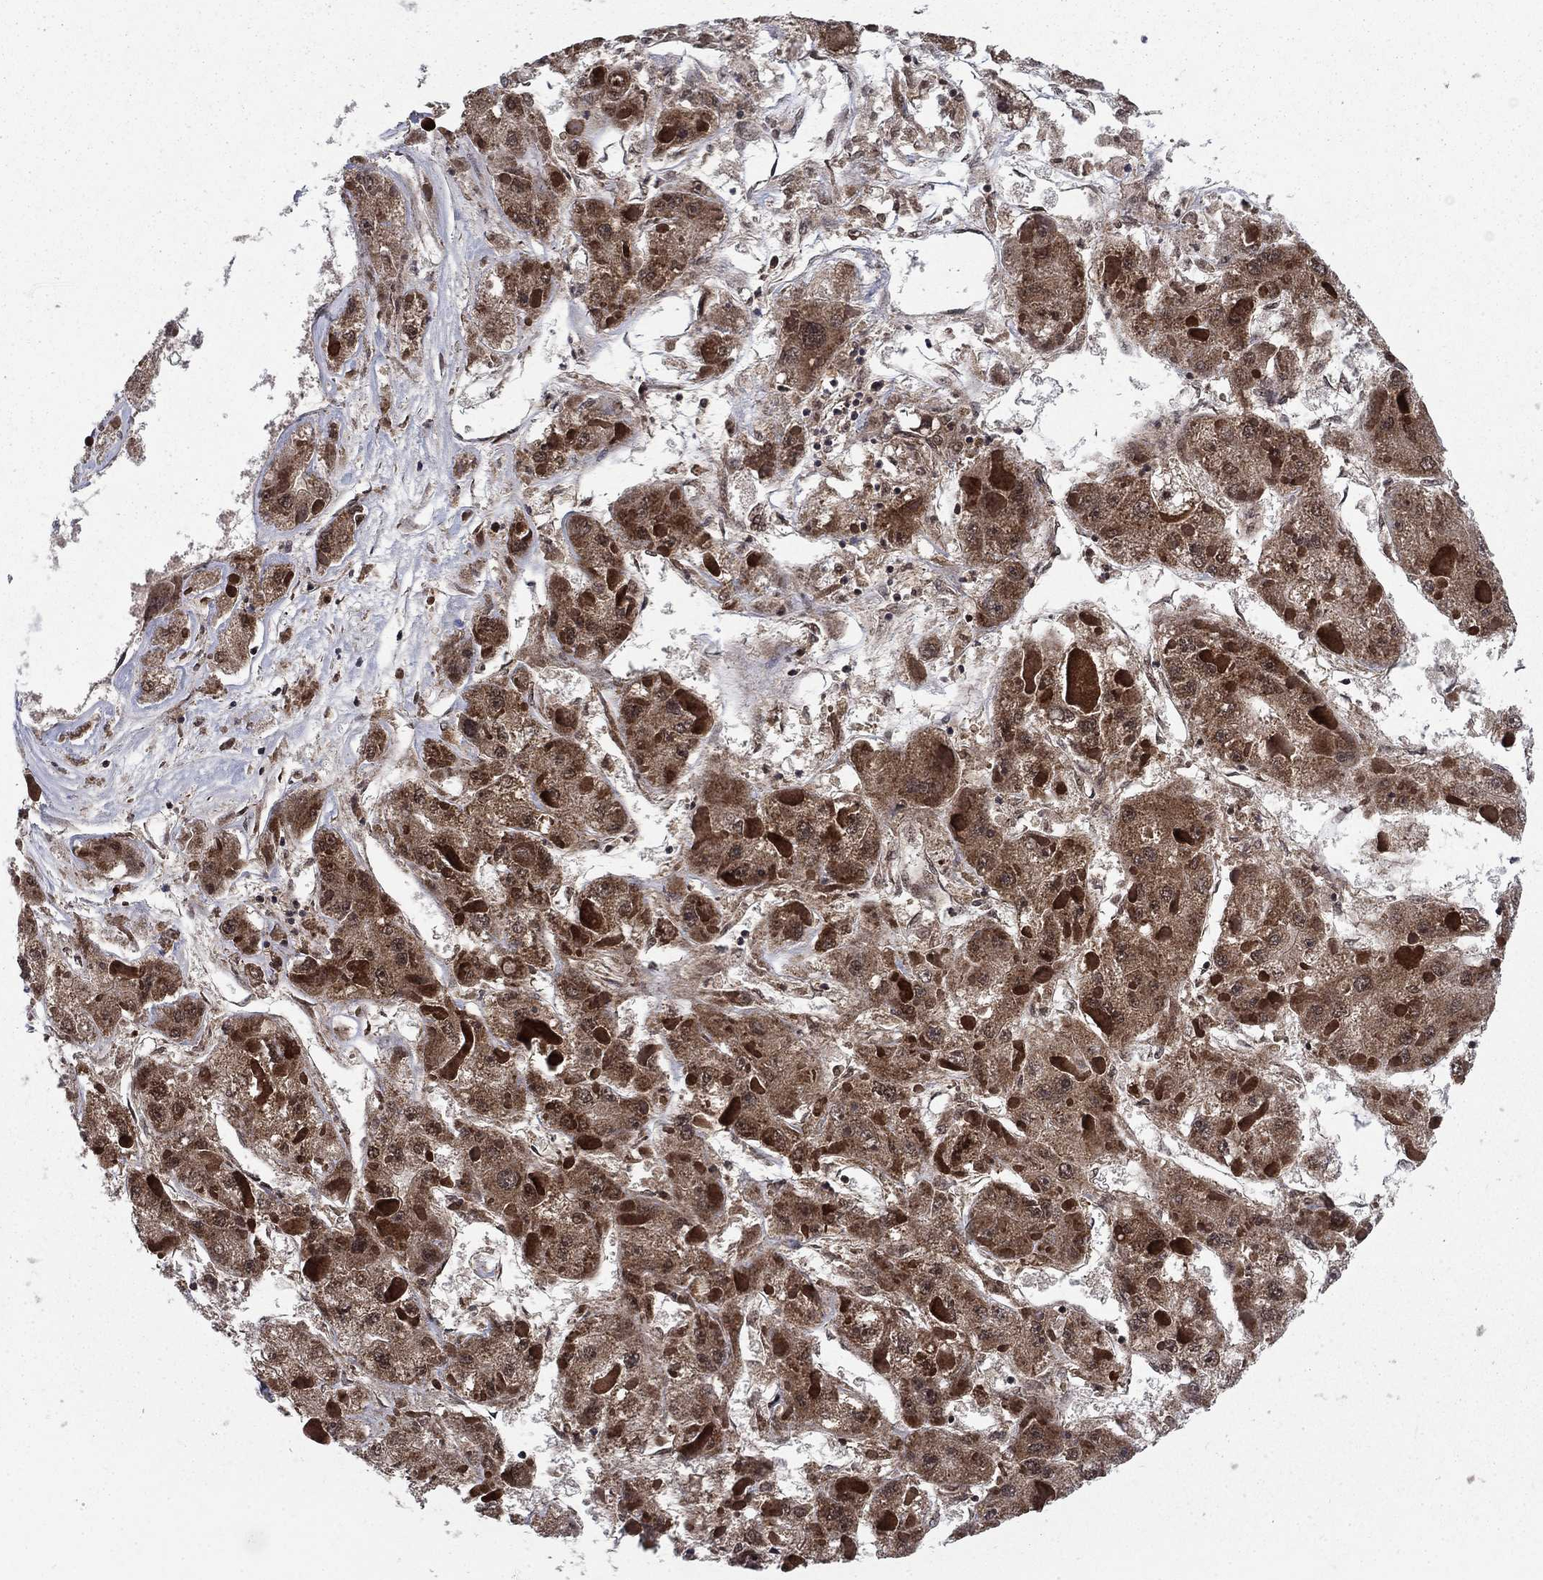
{"staining": {"intensity": "moderate", "quantity": ">75%", "location": "cytoplasmic/membranous,nuclear"}, "tissue": "liver cancer", "cell_type": "Tumor cells", "image_type": "cancer", "snomed": [{"axis": "morphology", "description": "Carcinoma, Hepatocellular, NOS"}, {"axis": "topography", "description": "Liver"}], "caption": "Protein analysis of hepatocellular carcinoma (liver) tissue reveals moderate cytoplasmic/membranous and nuclear staining in about >75% of tumor cells.", "gene": "DNAJA1", "patient": {"sex": "female", "age": 73}}